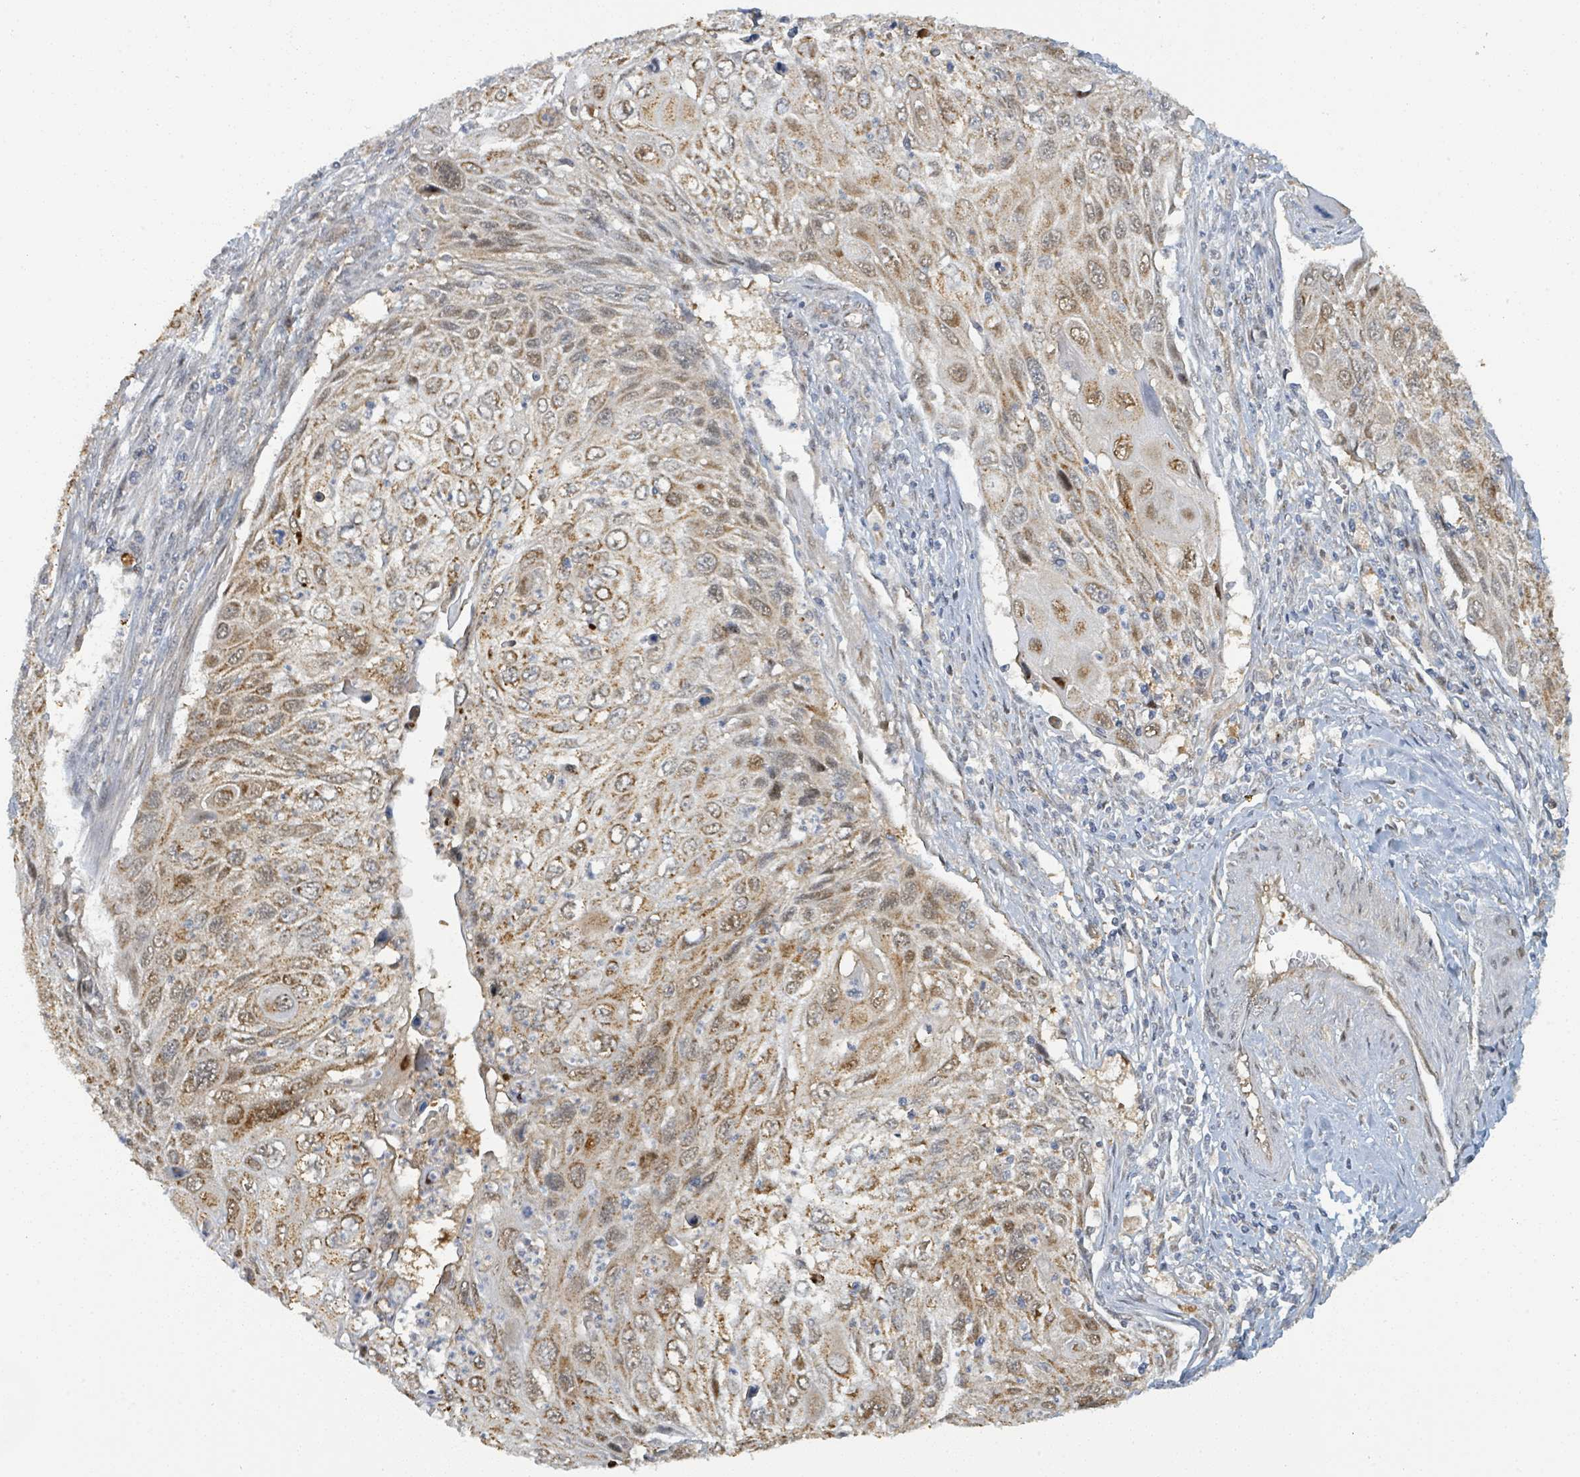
{"staining": {"intensity": "moderate", "quantity": ">75%", "location": "cytoplasmic/membranous,nuclear"}, "tissue": "cervical cancer", "cell_type": "Tumor cells", "image_type": "cancer", "snomed": [{"axis": "morphology", "description": "Squamous cell carcinoma, NOS"}, {"axis": "topography", "description": "Cervix"}], "caption": "Tumor cells demonstrate medium levels of moderate cytoplasmic/membranous and nuclear staining in approximately >75% of cells in human cervical squamous cell carcinoma.", "gene": "PSMB7", "patient": {"sex": "female", "age": 70}}